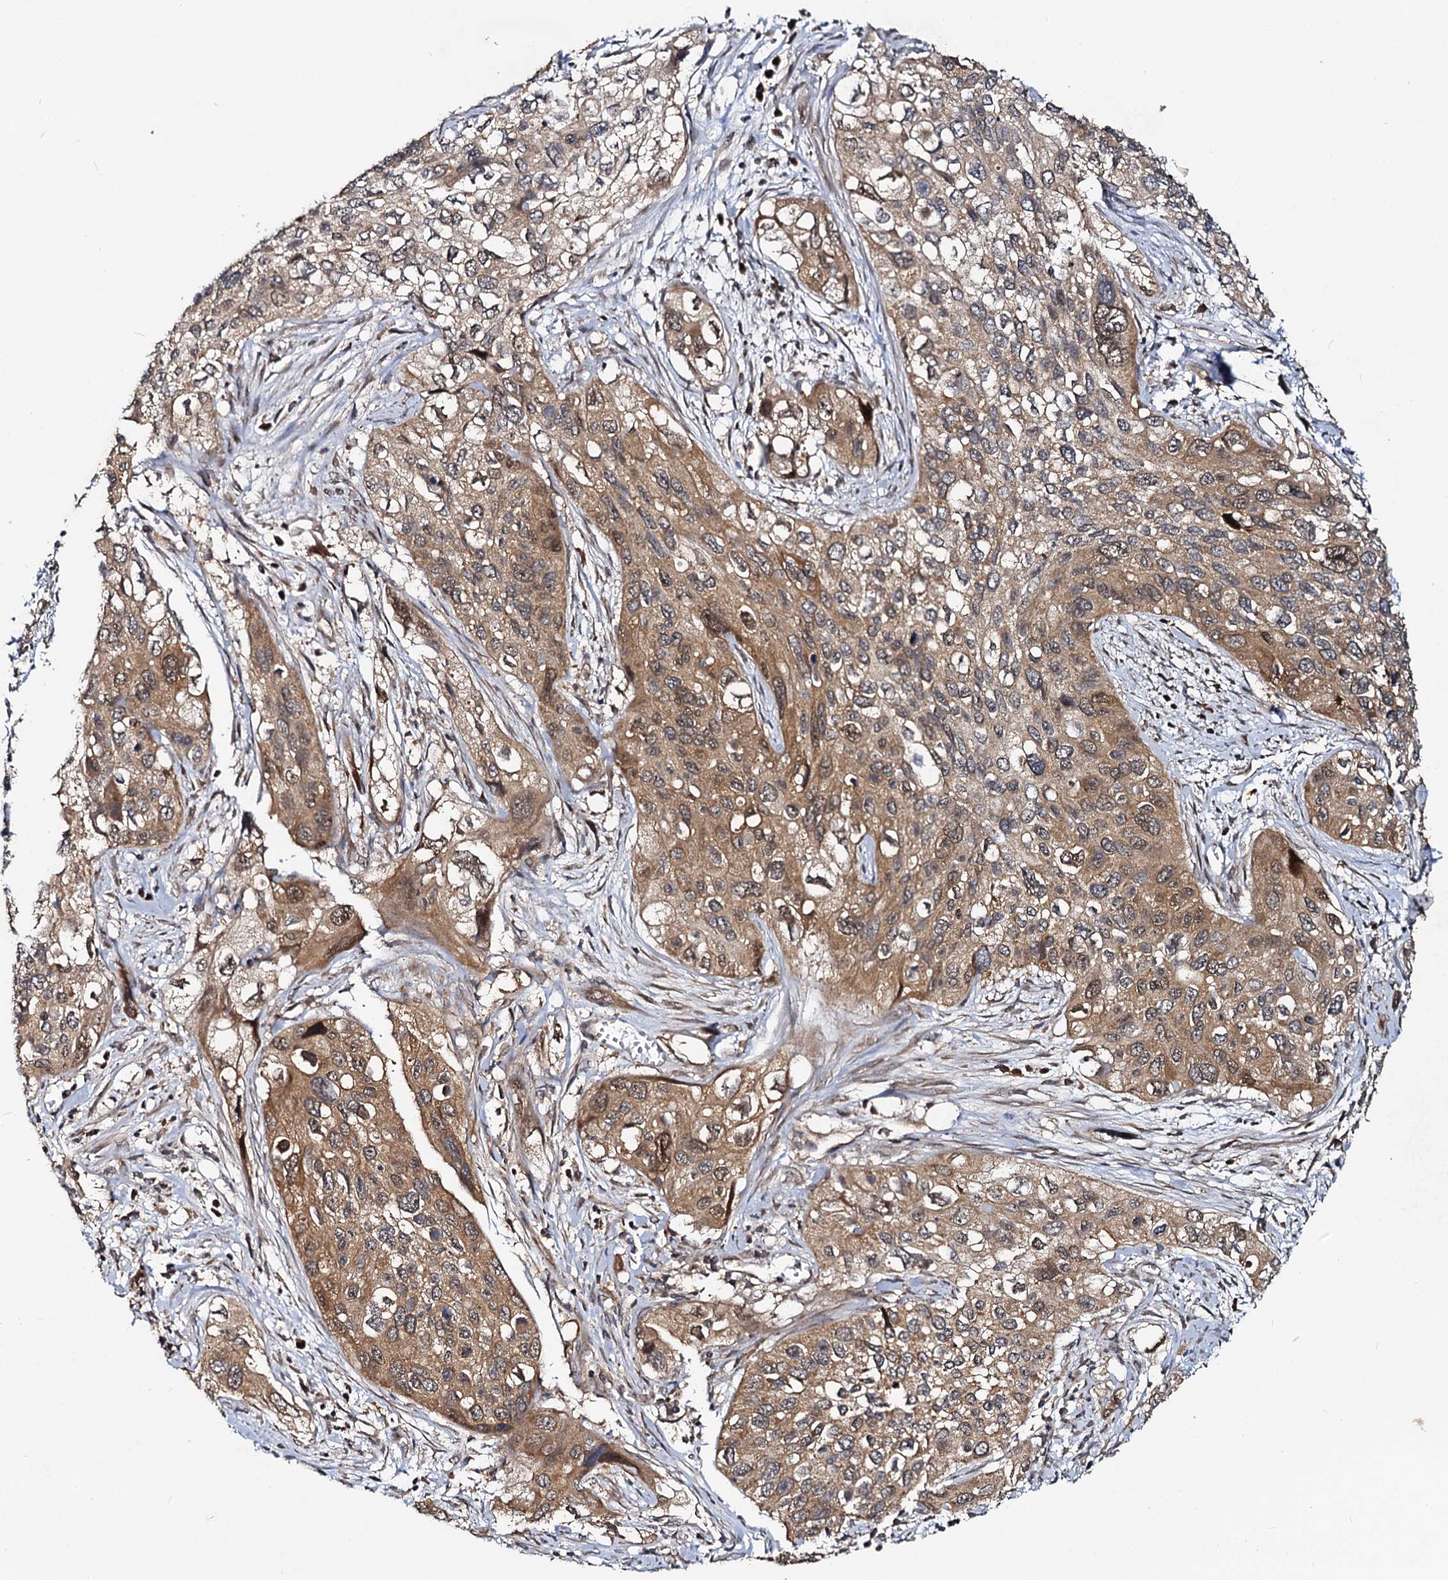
{"staining": {"intensity": "moderate", "quantity": ">75%", "location": "cytoplasmic/membranous"}, "tissue": "cervical cancer", "cell_type": "Tumor cells", "image_type": "cancer", "snomed": [{"axis": "morphology", "description": "Squamous cell carcinoma, NOS"}, {"axis": "topography", "description": "Cervix"}], "caption": "An immunohistochemistry histopathology image of neoplastic tissue is shown. Protein staining in brown labels moderate cytoplasmic/membranous positivity in cervical cancer within tumor cells.", "gene": "CEP76", "patient": {"sex": "female", "age": 55}}